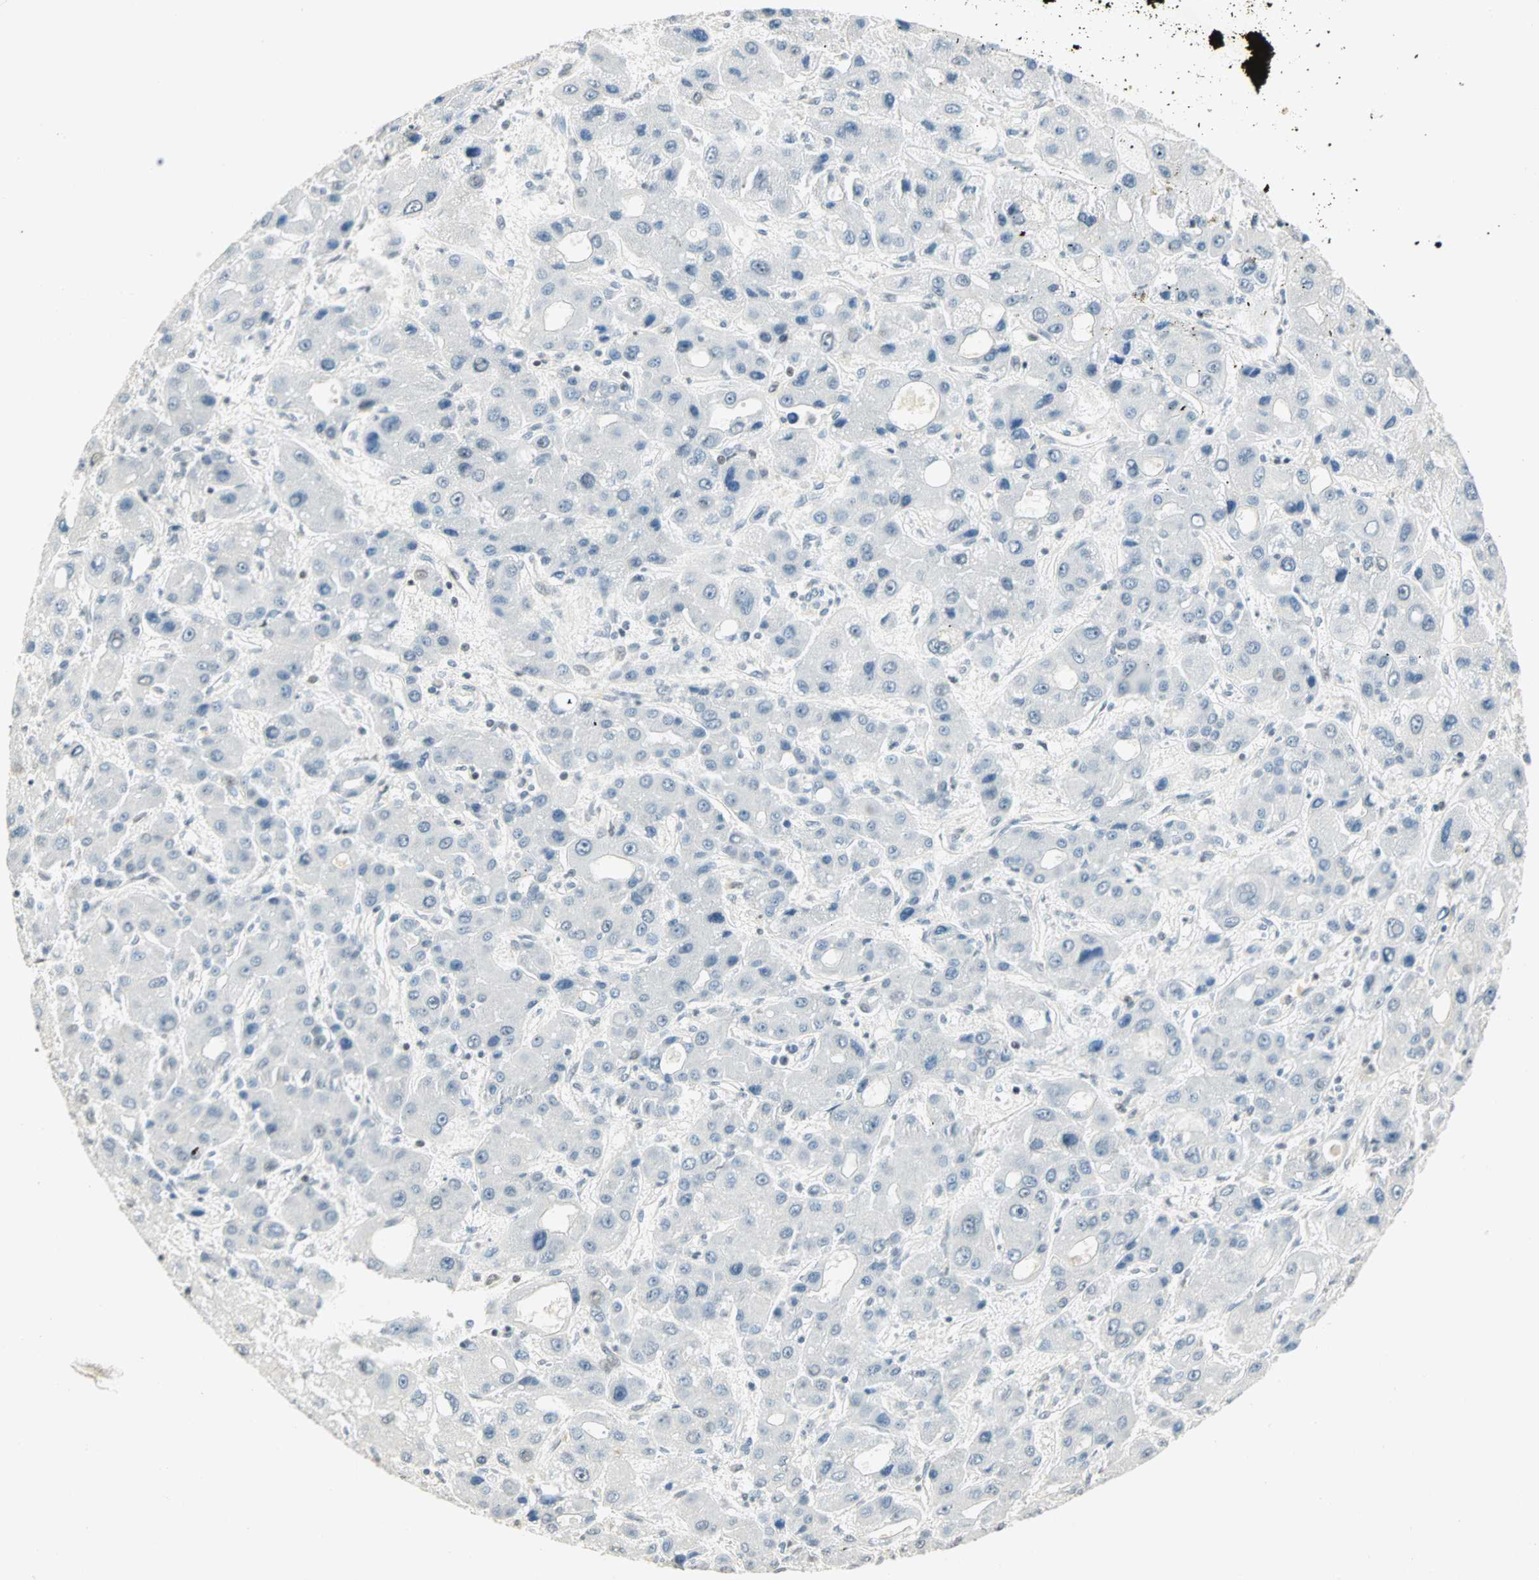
{"staining": {"intensity": "weak", "quantity": "<25%", "location": "nuclear"}, "tissue": "liver cancer", "cell_type": "Tumor cells", "image_type": "cancer", "snomed": [{"axis": "morphology", "description": "Carcinoma, Hepatocellular, NOS"}, {"axis": "topography", "description": "Liver"}], "caption": "This micrograph is of liver hepatocellular carcinoma stained with immunohistochemistry (IHC) to label a protein in brown with the nuclei are counter-stained blue. There is no expression in tumor cells.", "gene": "SMAD3", "patient": {"sex": "male", "age": 55}}